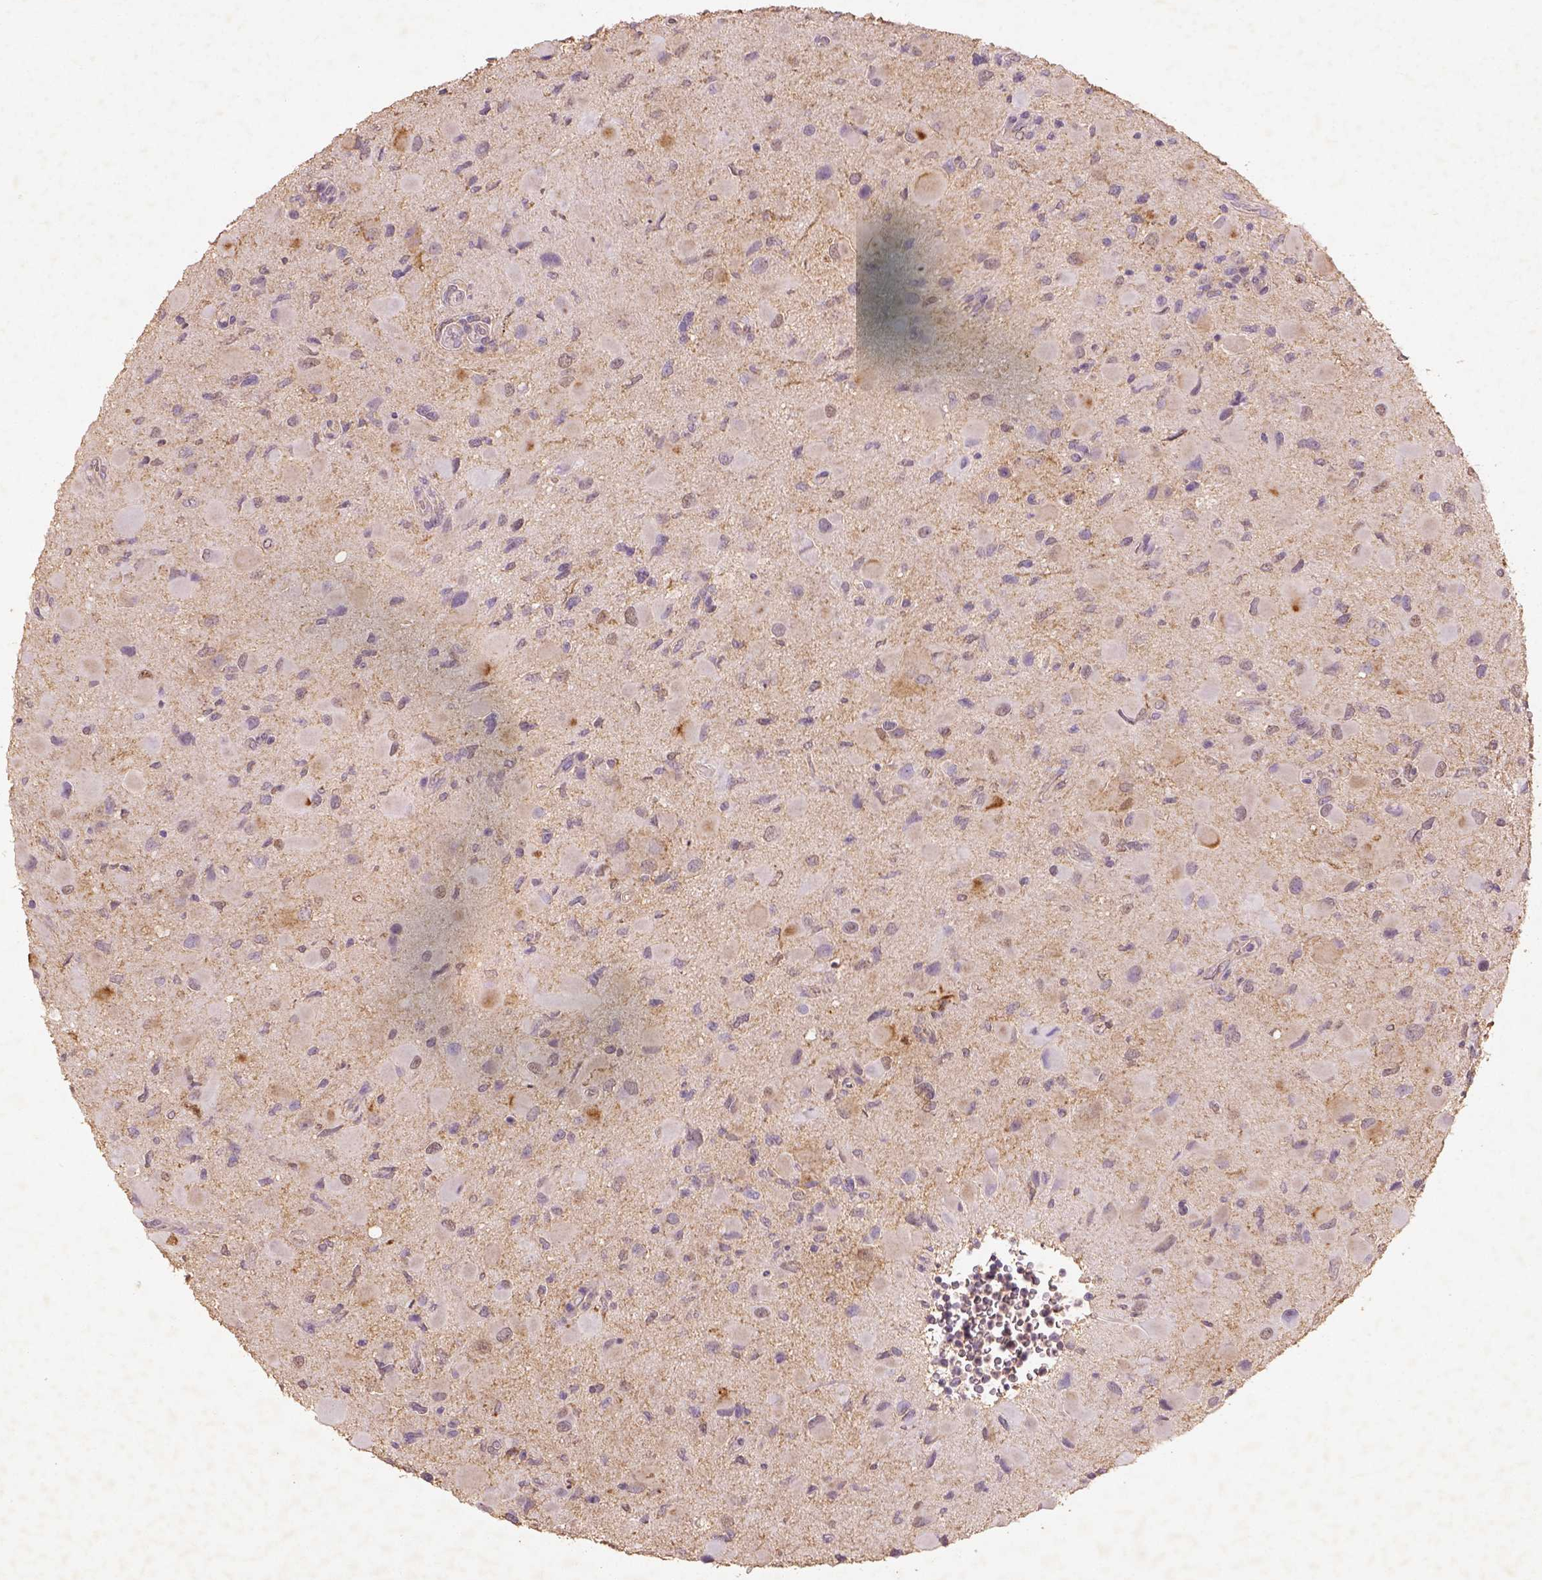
{"staining": {"intensity": "negative", "quantity": "none", "location": "none"}, "tissue": "glioma", "cell_type": "Tumor cells", "image_type": "cancer", "snomed": [{"axis": "morphology", "description": "Glioma, malignant, Low grade"}, {"axis": "topography", "description": "Brain"}], "caption": "High magnification brightfield microscopy of malignant glioma (low-grade) stained with DAB (brown) and counterstained with hematoxylin (blue): tumor cells show no significant staining.", "gene": "AP2B1", "patient": {"sex": "female", "age": 32}}